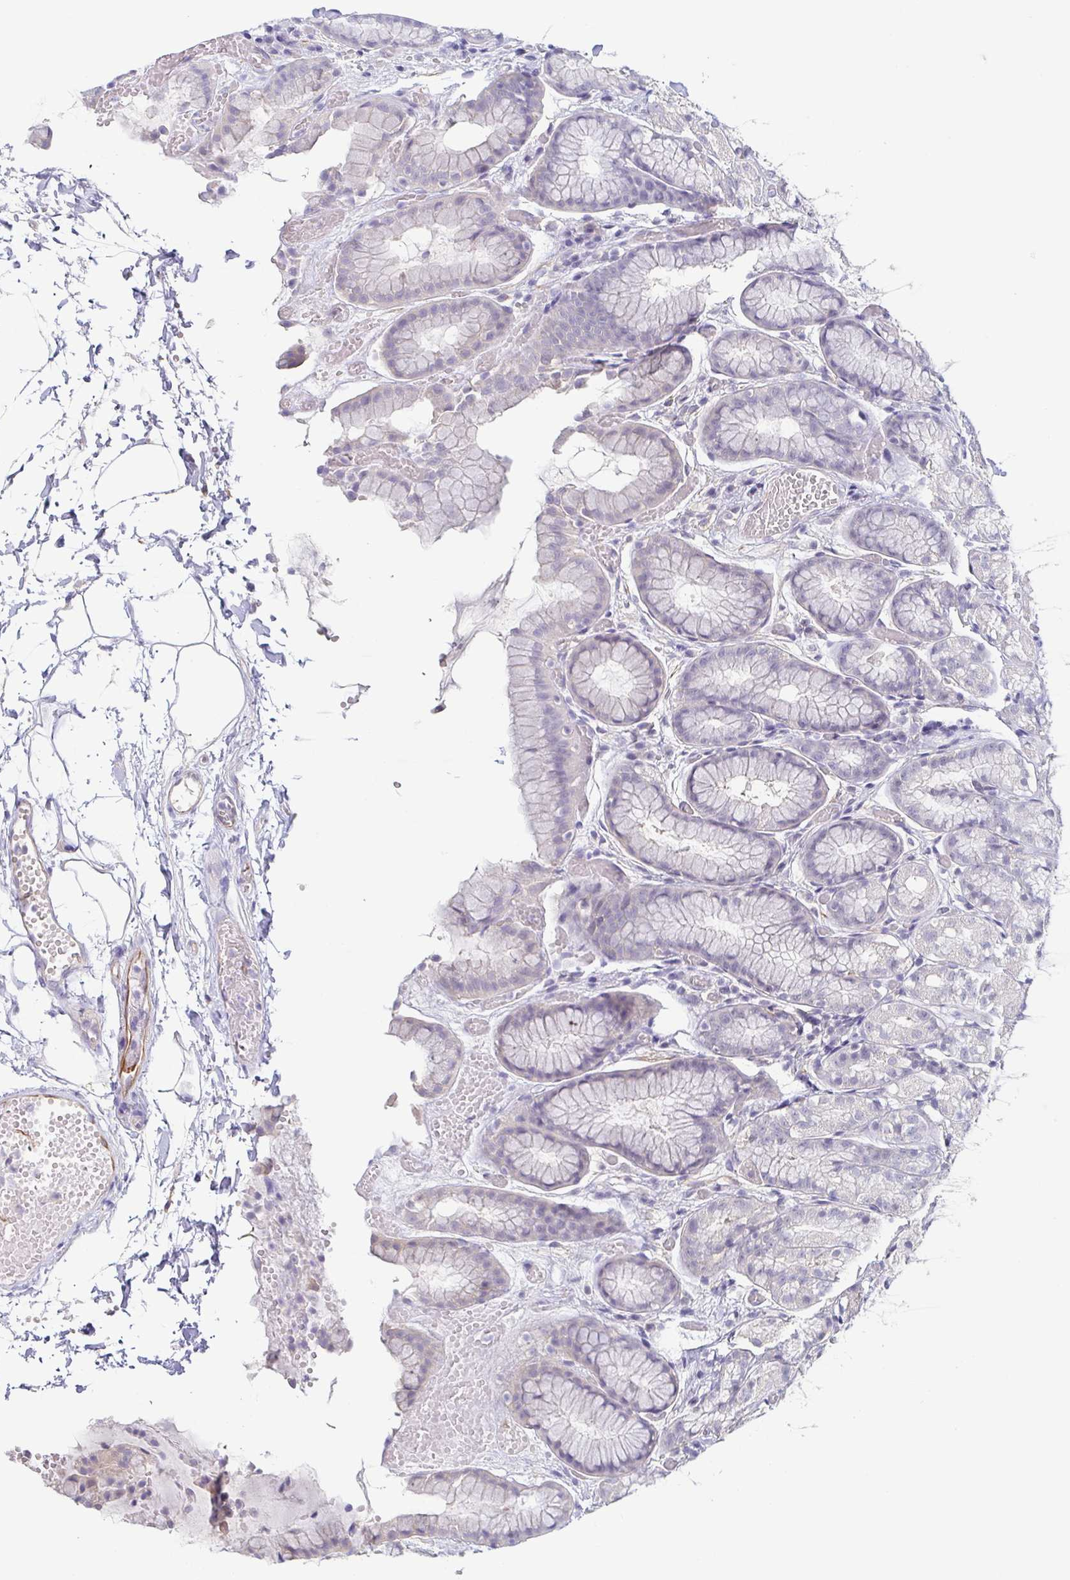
{"staining": {"intensity": "negative", "quantity": "none", "location": "none"}, "tissue": "stomach", "cell_type": "Glandular cells", "image_type": "normal", "snomed": [{"axis": "morphology", "description": "Normal tissue, NOS"}, {"axis": "topography", "description": "Stomach"}], "caption": "This is a image of immunohistochemistry staining of unremarkable stomach, which shows no staining in glandular cells.", "gene": "COL17A1", "patient": {"sex": "male", "age": 70}}